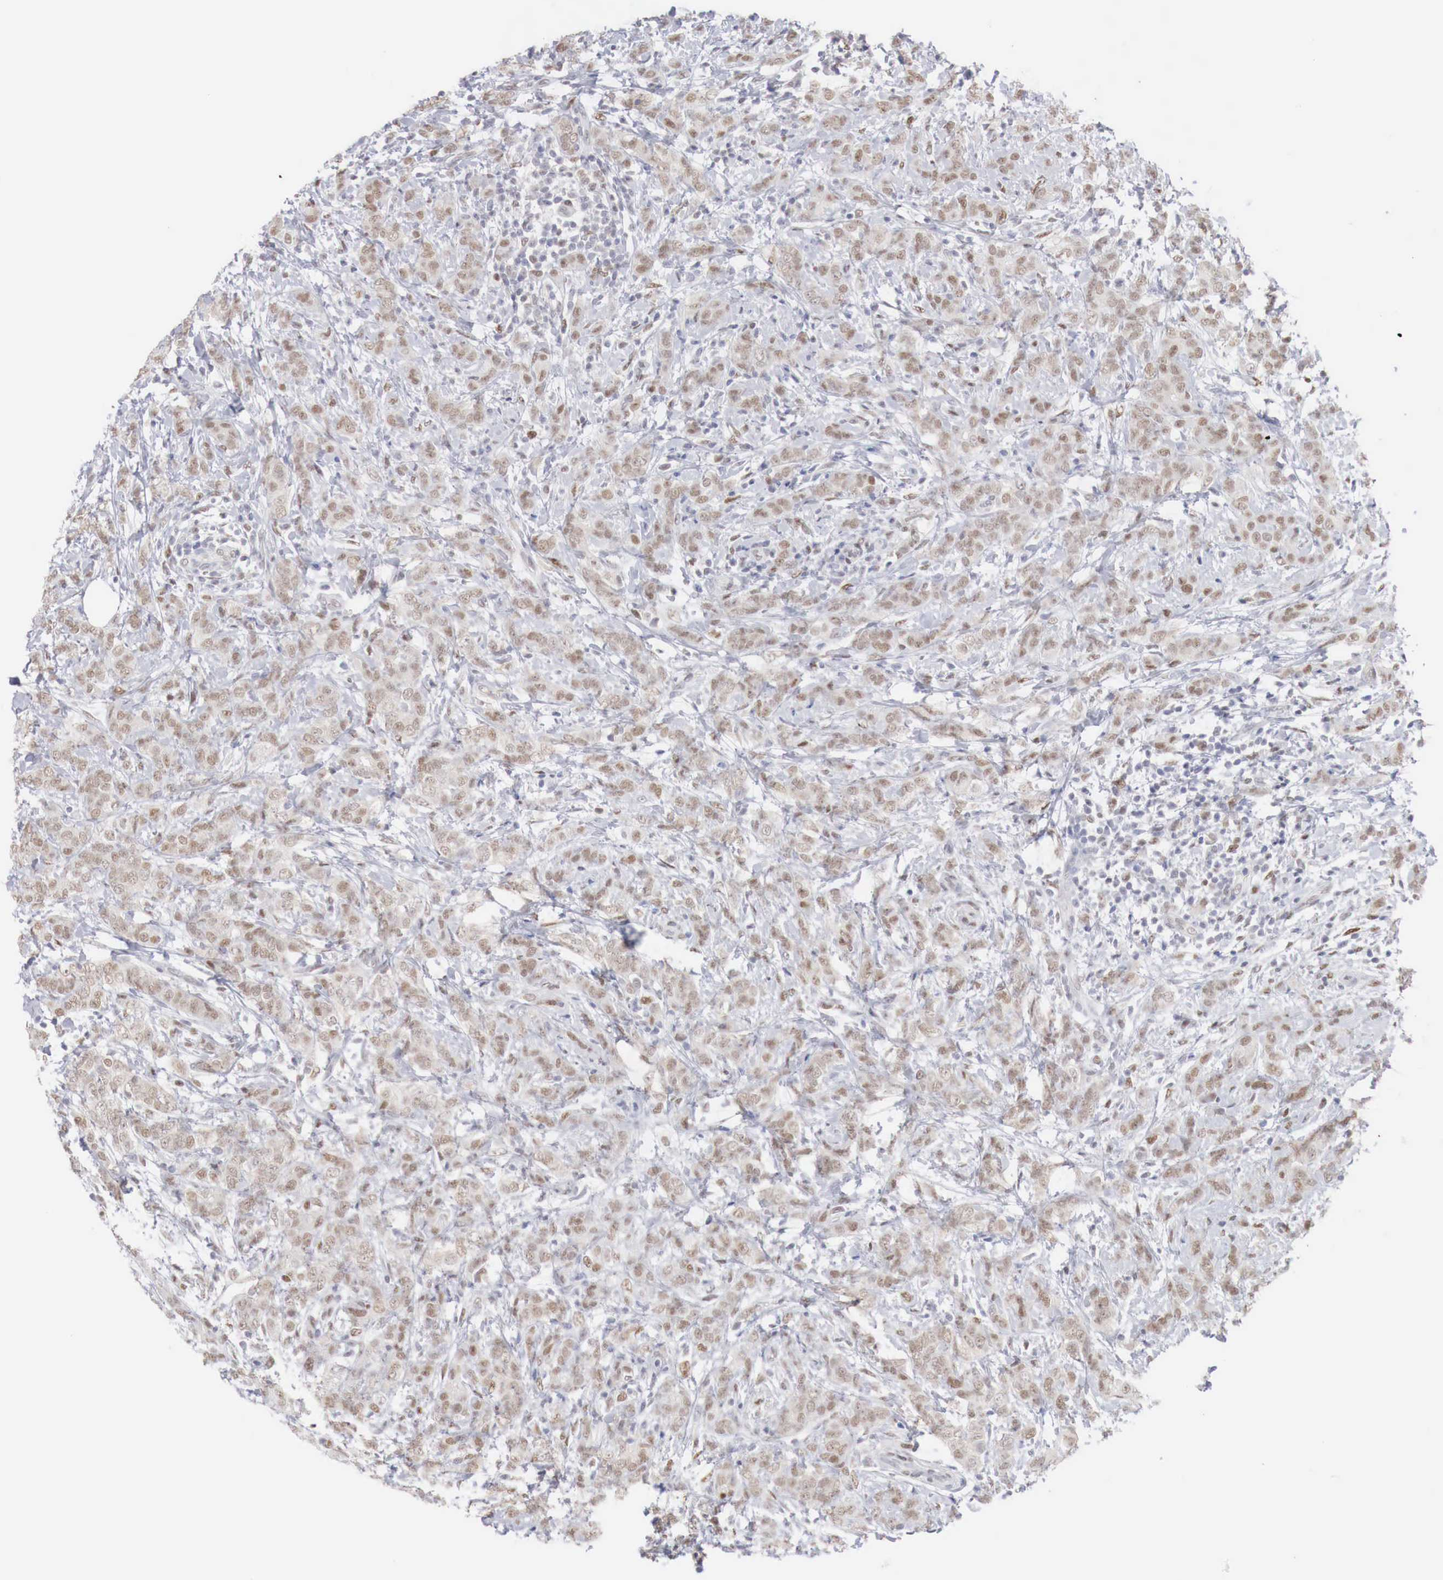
{"staining": {"intensity": "moderate", "quantity": ">75%", "location": "nuclear"}, "tissue": "breast cancer", "cell_type": "Tumor cells", "image_type": "cancer", "snomed": [{"axis": "morphology", "description": "Duct carcinoma"}, {"axis": "topography", "description": "Breast"}], "caption": "This is an image of IHC staining of breast cancer, which shows moderate expression in the nuclear of tumor cells.", "gene": "FOXP2", "patient": {"sex": "female", "age": 53}}